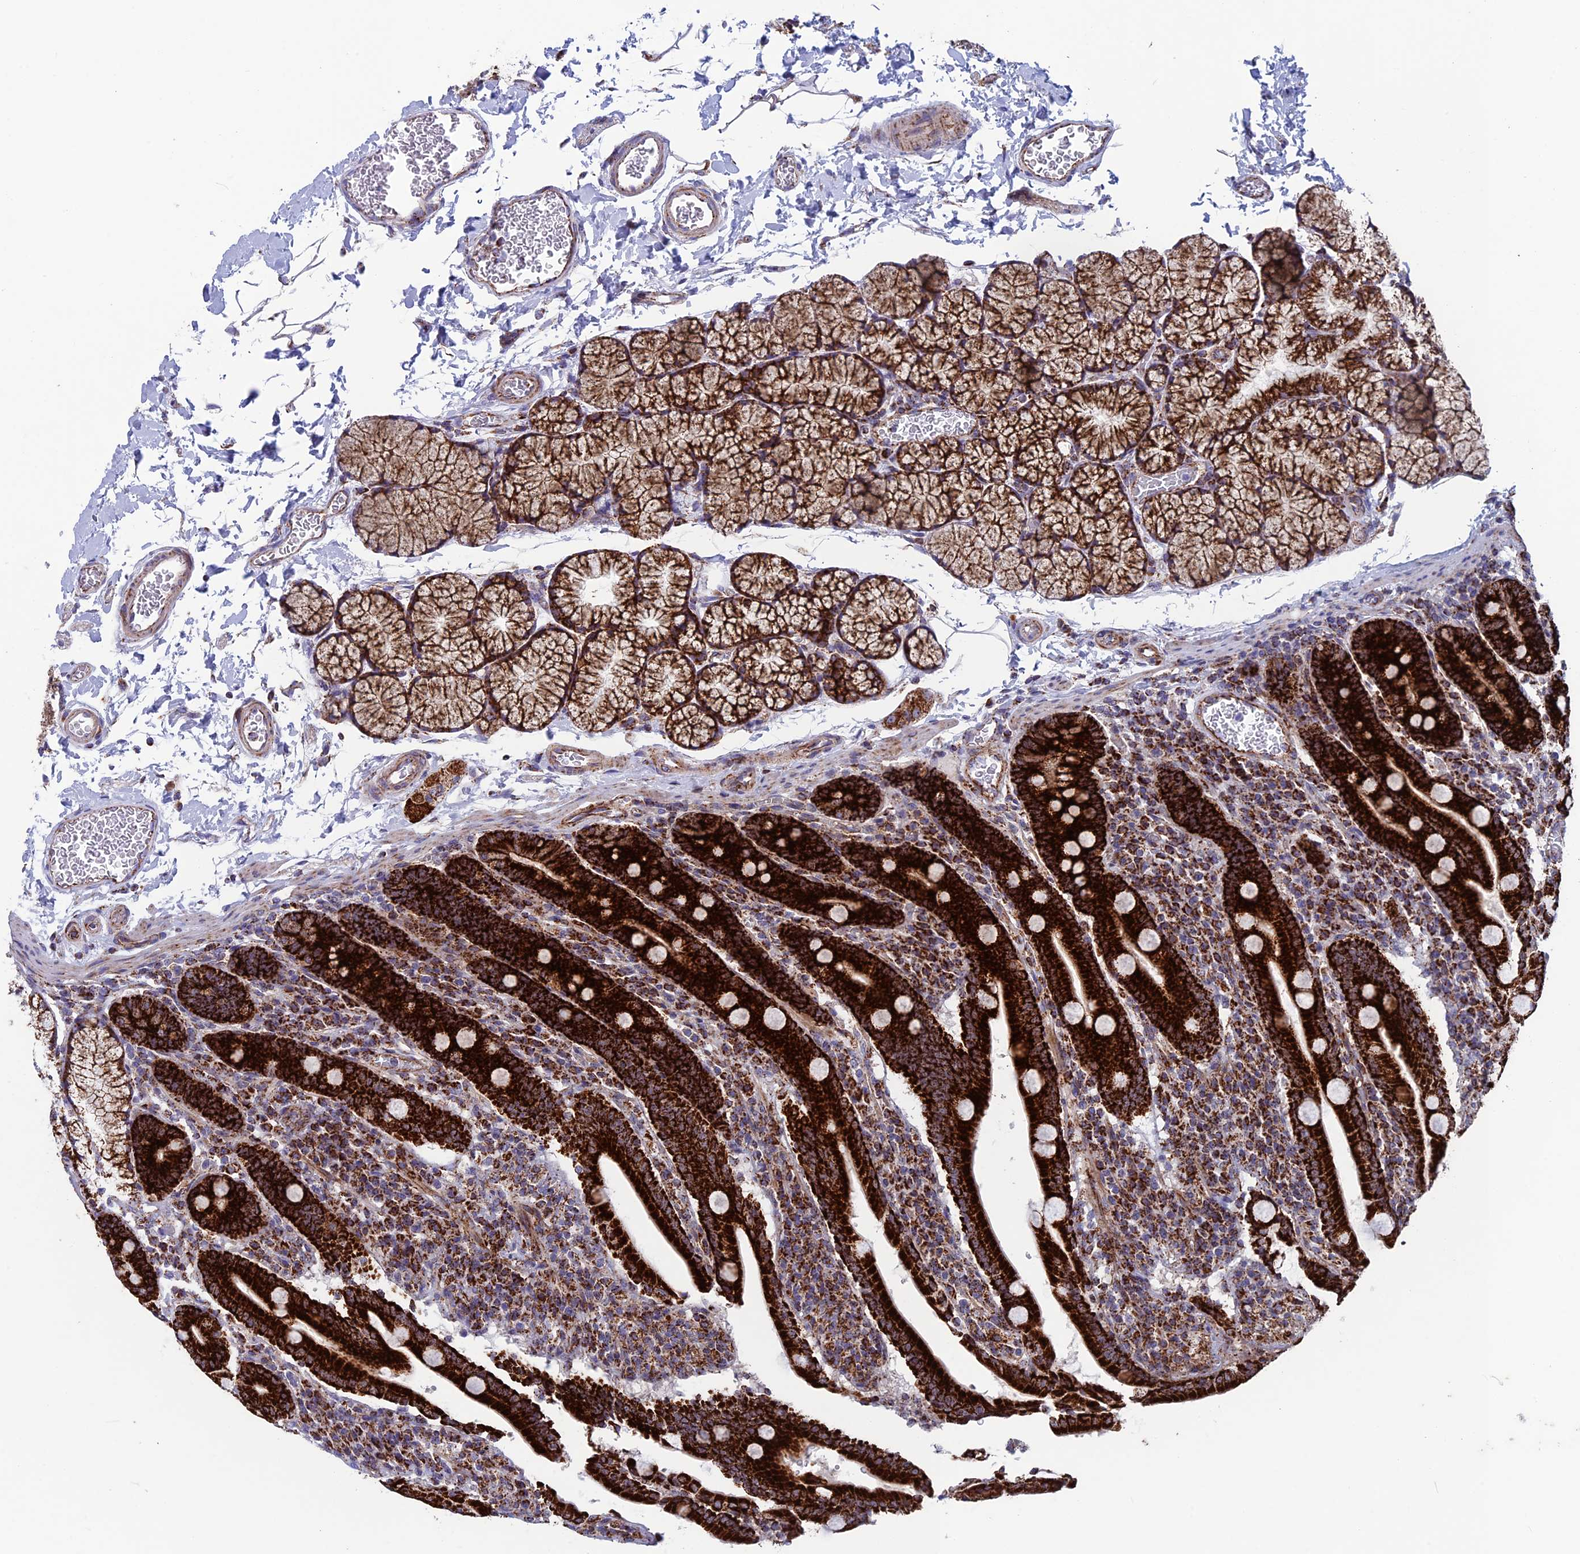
{"staining": {"intensity": "strong", "quantity": ">75%", "location": "cytoplasmic/membranous"}, "tissue": "duodenum", "cell_type": "Glandular cells", "image_type": "normal", "snomed": [{"axis": "morphology", "description": "Normal tissue, NOS"}, {"axis": "topography", "description": "Duodenum"}], "caption": "The photomicrograph exhibits a brown stain indicating the presence of a protein in the cytoplasmic/membranous of glandular cells in duodenum.", "gene": "MRPS18B", "patient": {"sex": "male", "age": 35}}